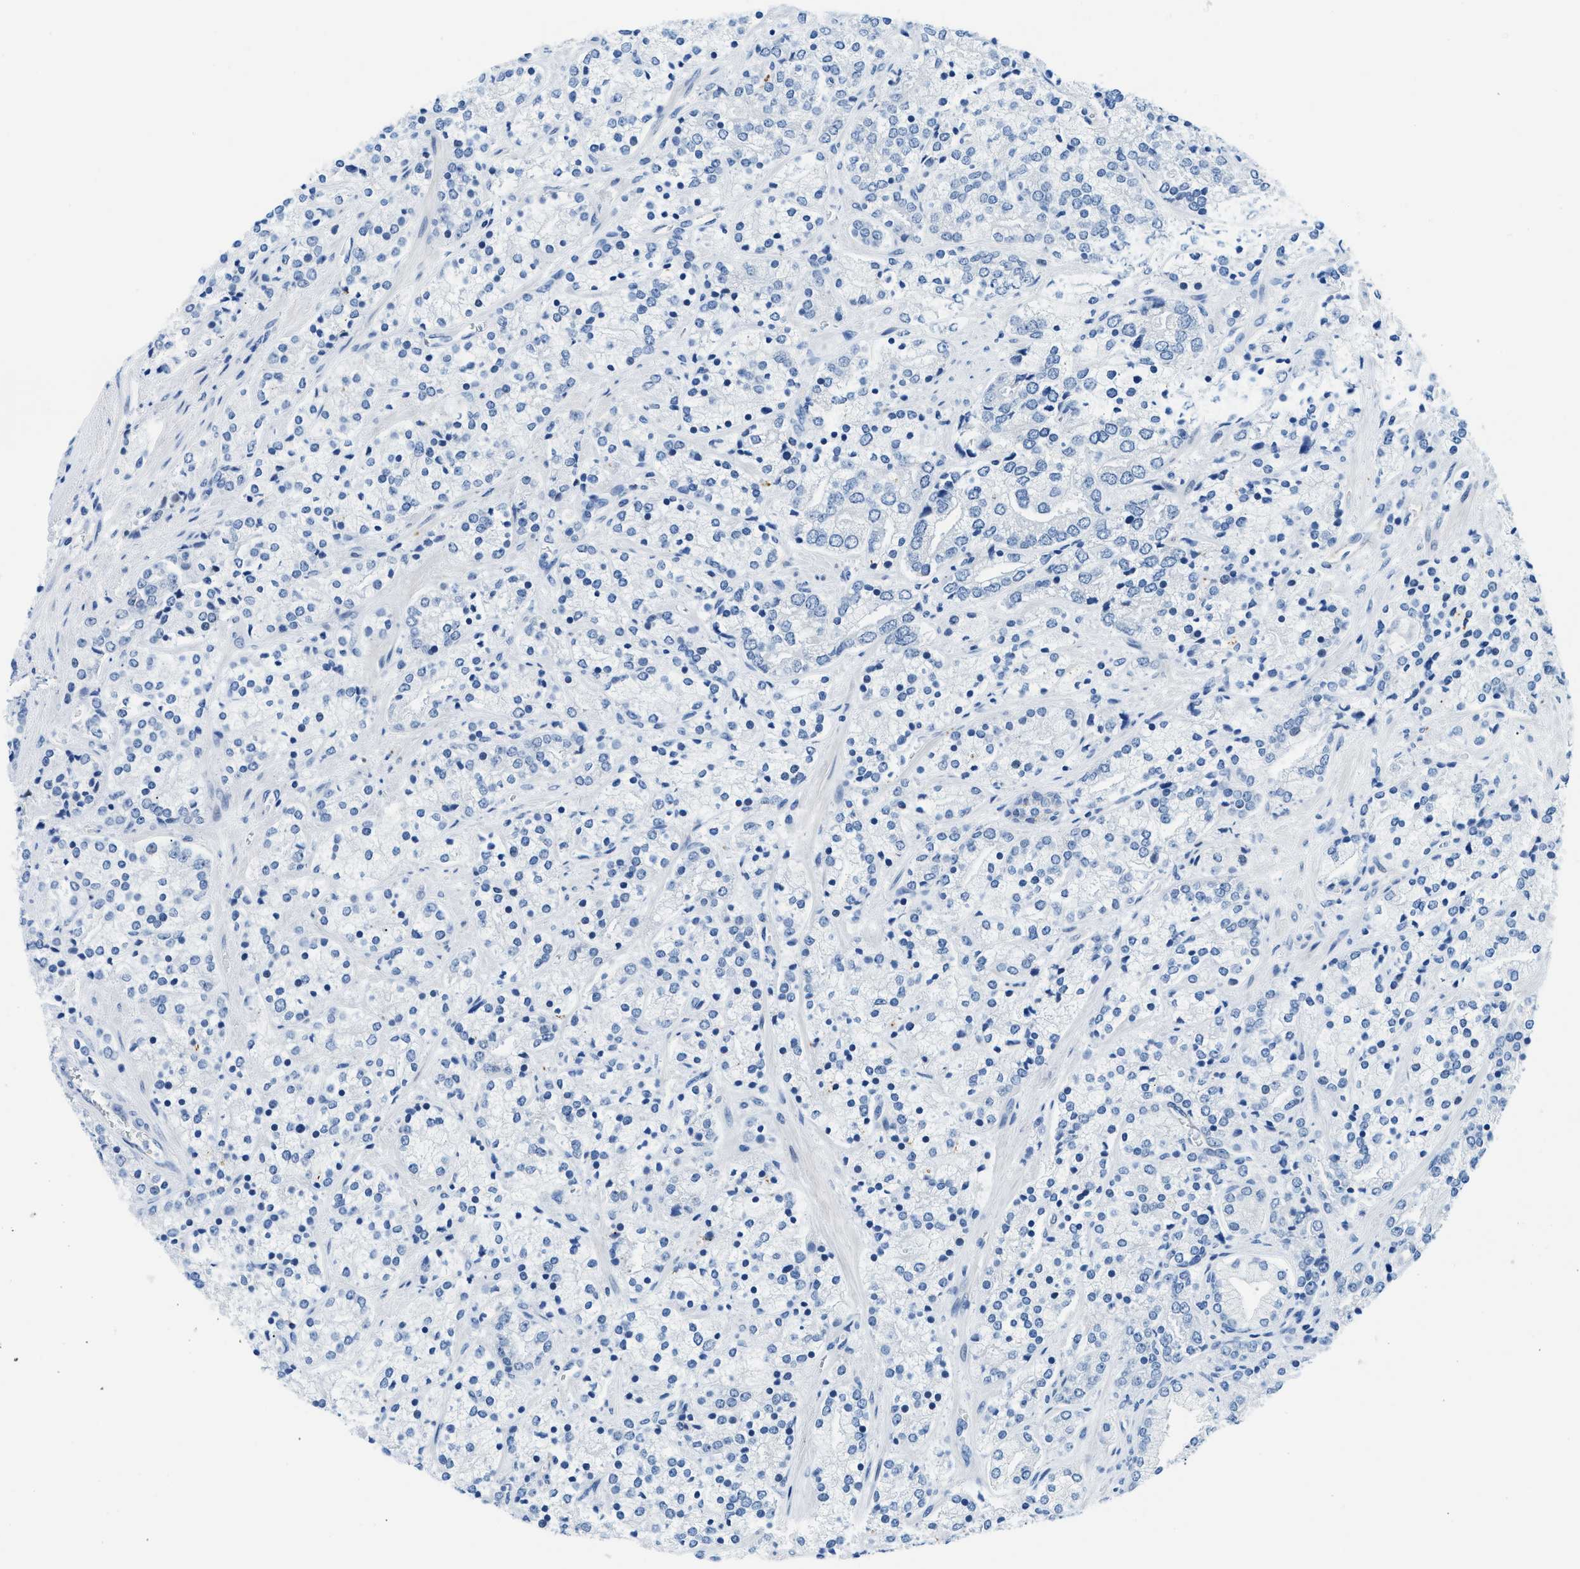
{"staining": {"intensity": "negative", "quantity": "none", "location": "none"}, "tissue": "prostate cancer", "cell_type": "Tumor cells", "image_type": "cancer", "snomed": [{"axis": "morphology", "description": "Adenocarcinoma, High grade"}, {"axis": "topography", "description": "Prostate"}], "caption": "DAB immunohistochemical staining of prostate cancer exhibits no significant positivity in tumor cells.", "gene": "MBL2", "patient": {"sex": "male", "age": 71}}